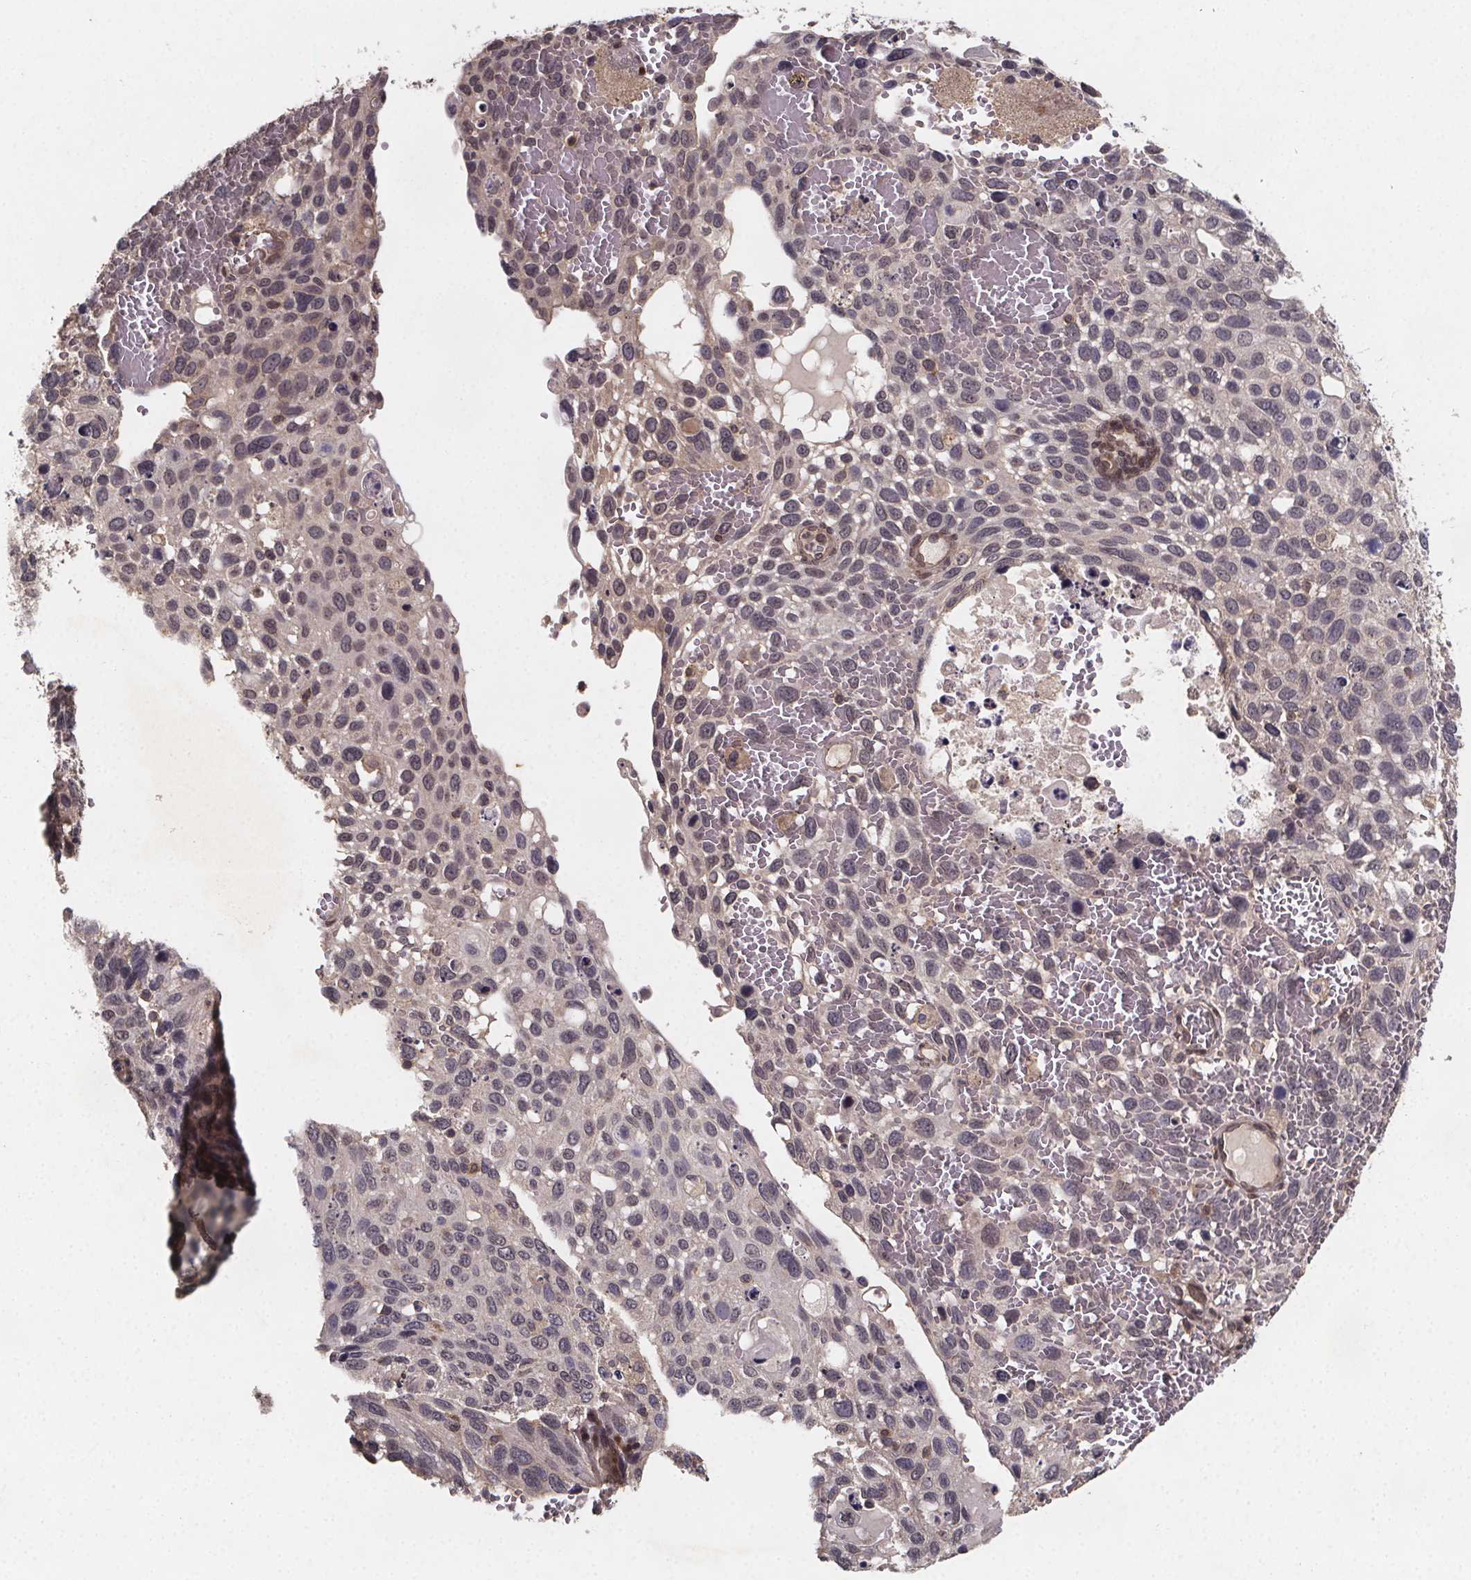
{"staining": {"intensity": "negative", "quantity": "none", "location": "none"}, "tissue": "cervical cancer", "cell_type": "Tumor cells", "image_type": "cancer", "snomed": [{"axis": "morphology", "description": "Squamous cell carcinoma, NOS"}, {"axis": "topography", "description": "Cervix"}], "caption": "This is an immunohistochemistry histopathology image of human cervical squamous cell carcinoma. There is no expression in tumor cells.", "gene": "PIERCE2", "patient": {"sex": "female", "age": 70}}